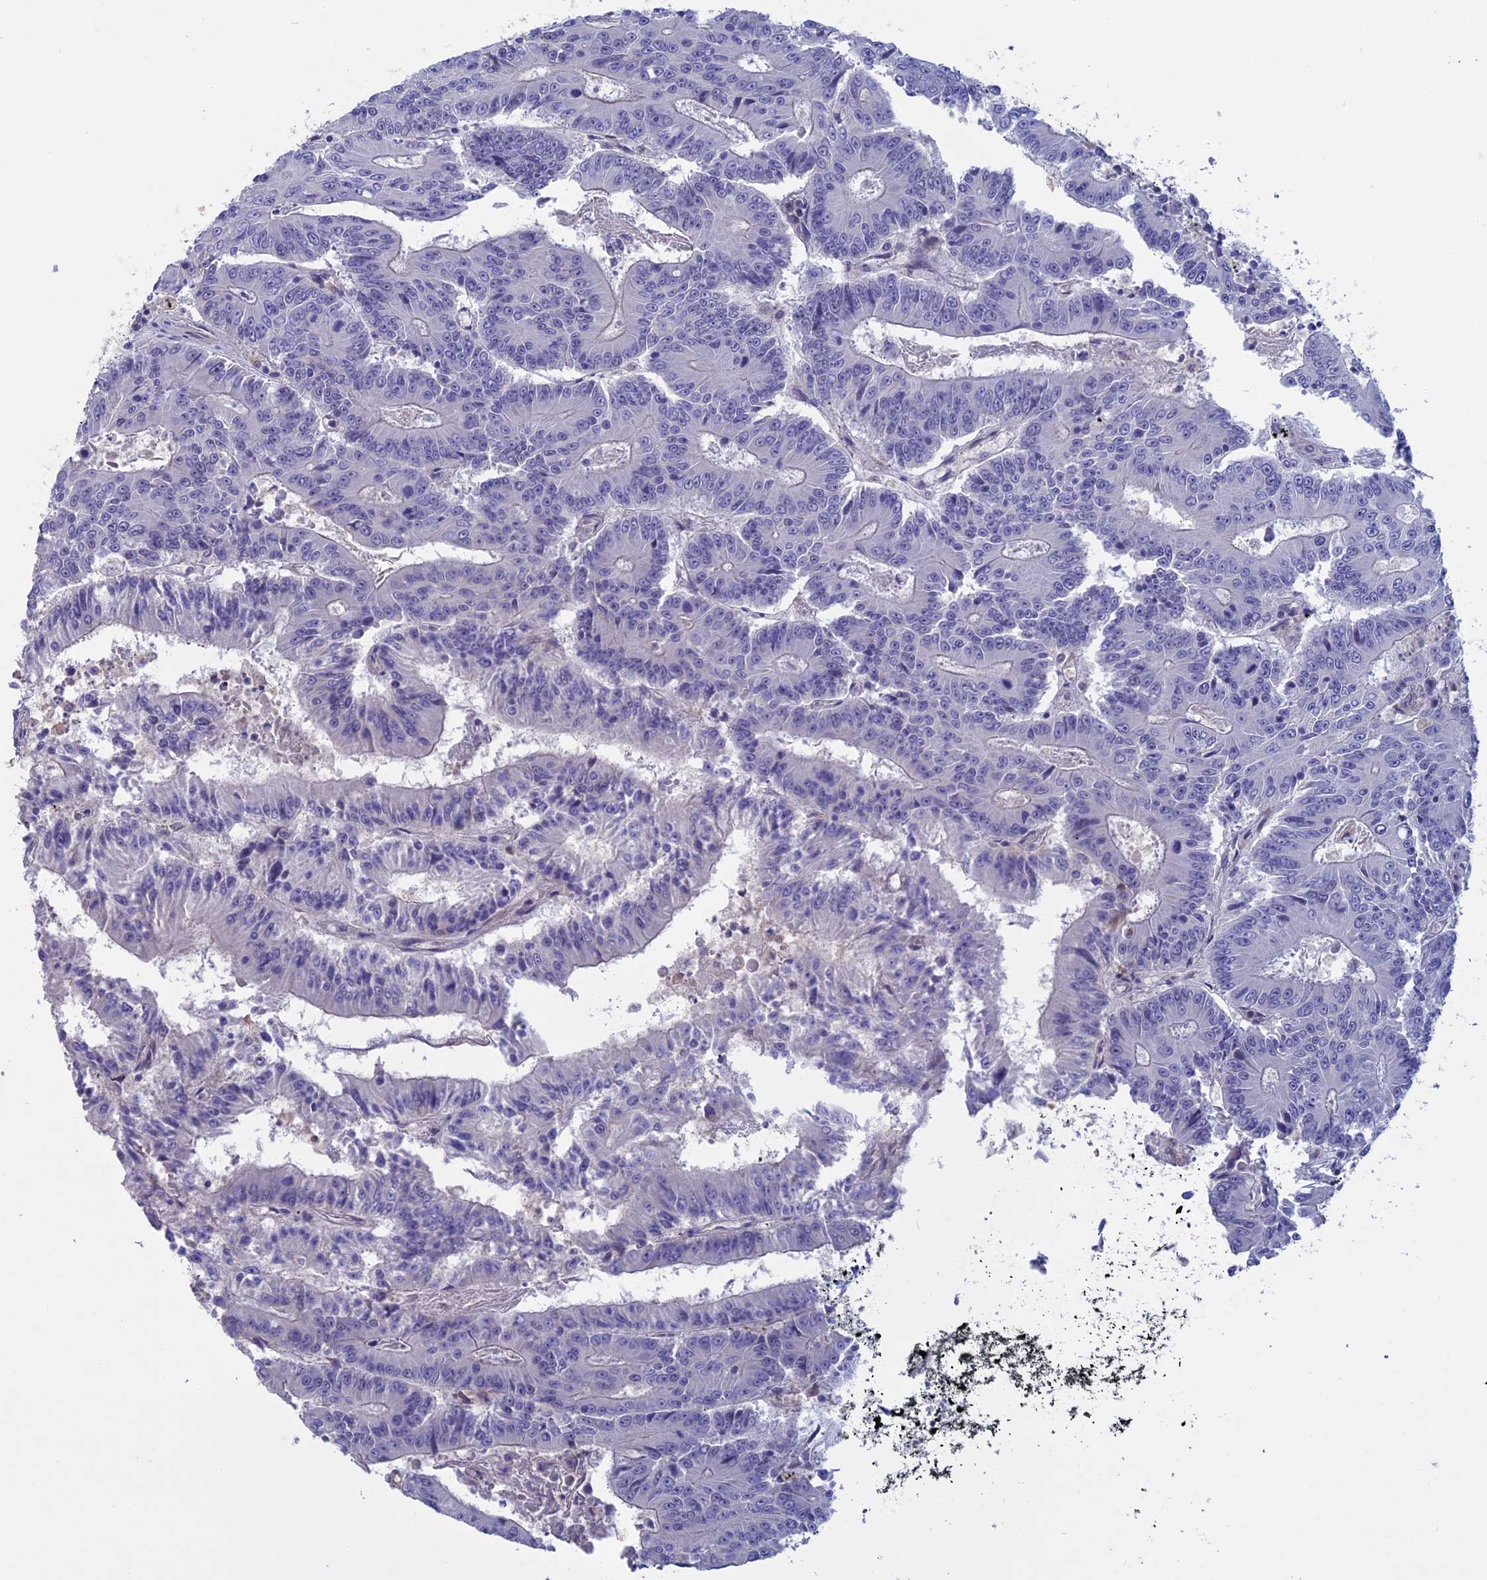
{"staining": {"intensity": "negative", "quantity": "none", "location": "none"}, "tissue": "colorectal cancer", "cell_type": "Tumor cells", "image_type": "cancer", "snomed": [{"axis": "morphology", "description": "Adenocarcinoma, NOS"}, {"axis": "topography", "description": "Colon"}], "caption": "Immunohistochemical staining of colorectal cancer (adenocarcinoma) reveals no significant expression in tumor cells.", "gene": "SLC2A6", "patient": {"sex": "male", "age": 83}}